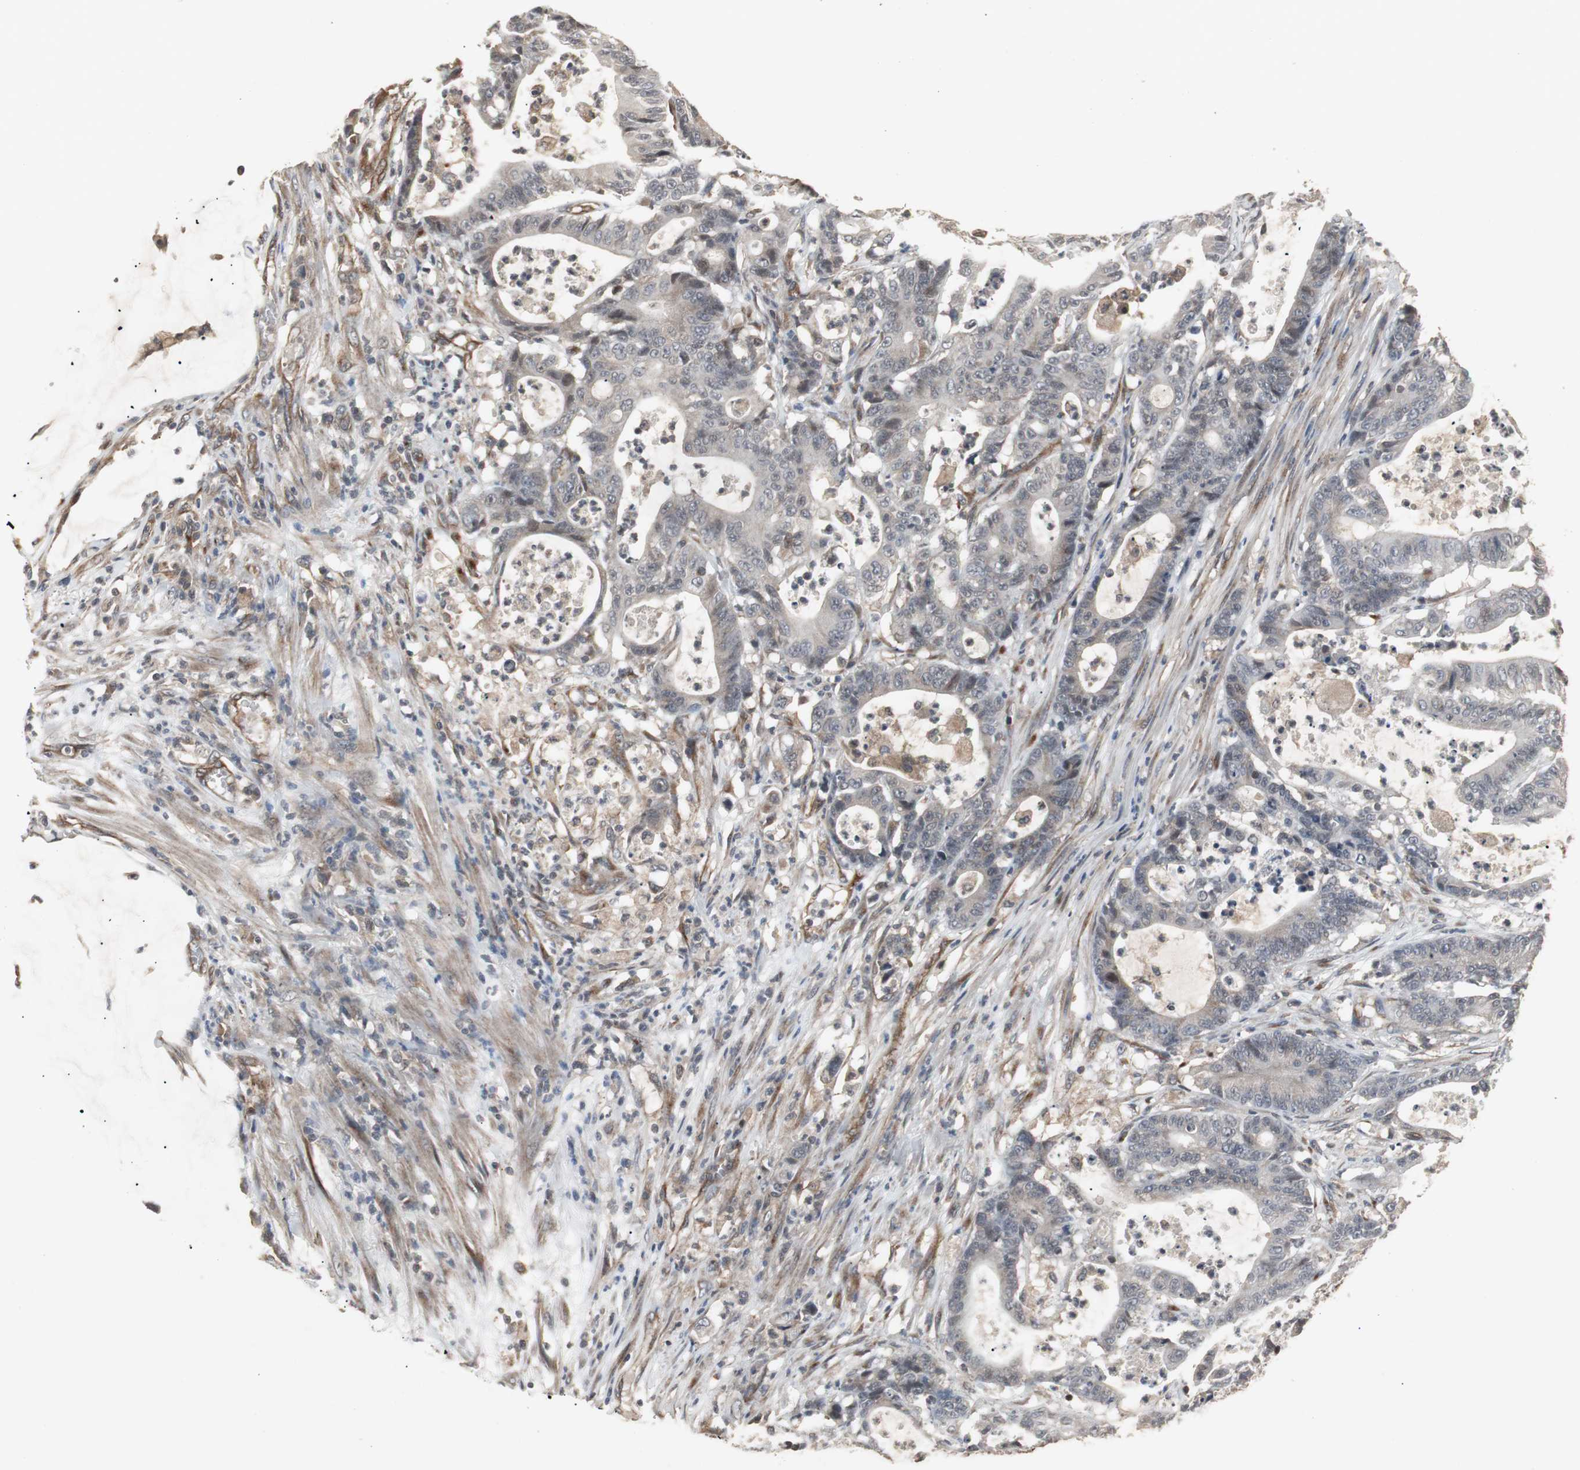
{"staining": {"intensity": "weak", "quantity": "25%-75%", "location": "cytoplasmic/membranous,nuclear"}, "tissue": "colorectal cancer", "cell_type": "Tumor cells", "image_type": "cancer", "snomed": [{"axis": "morphology", "description": "Adenocarcinoma, NOS"}, {"axis": "topography", "description": "Colon"}], "caption": "Brown immunohistochemical staining in colorectal cancer reveals weak cytoplasmic/membranous and nuclear staining in about 25%-75% of tumor cells.", "gene": "ATP2B2", "patient": {"sex": "female", "age": 84}}